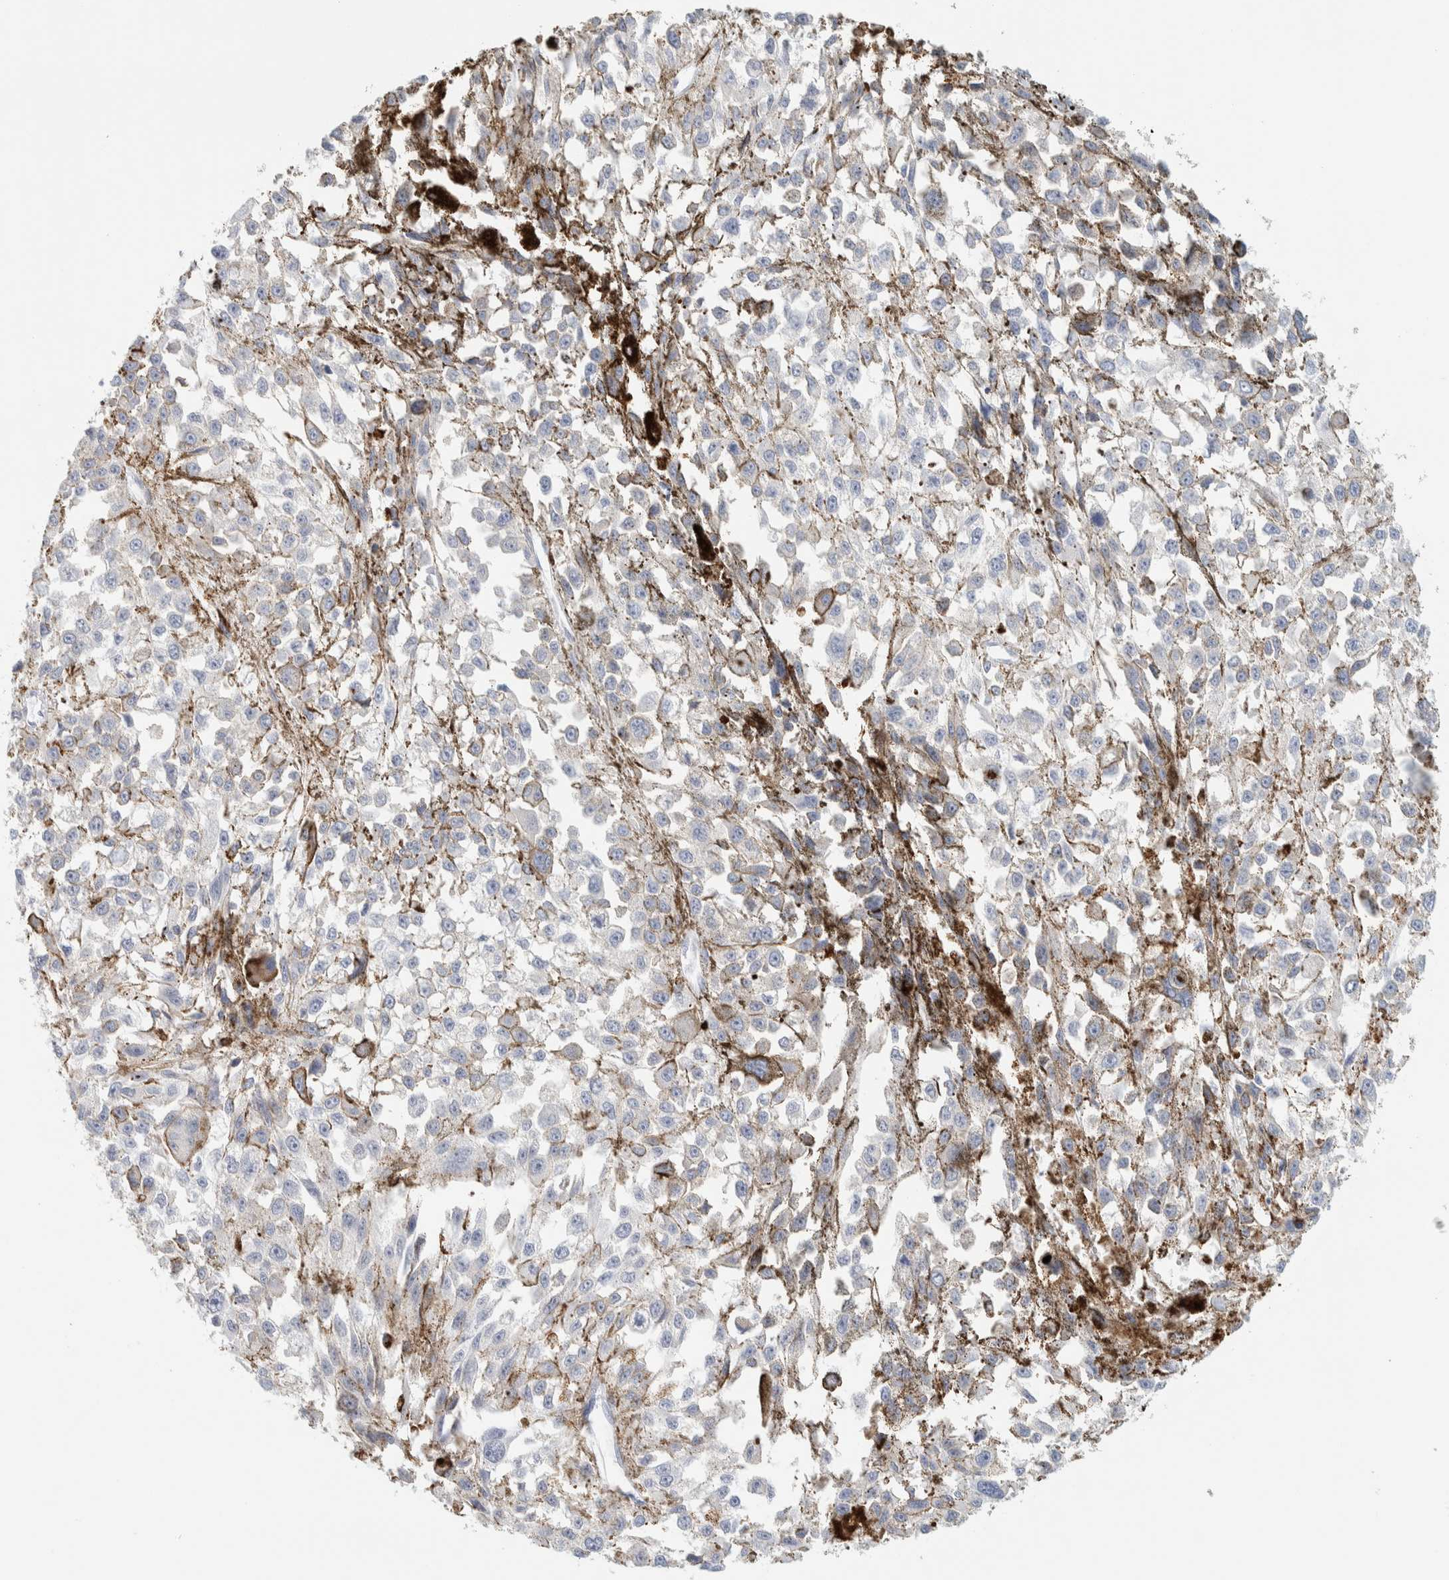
{"staining": {"intensity": "negative", "quantity": "none", "location": "none"}, "tissue": "melanoma", "cell_type": "Tumor cells", "image_type": "cancer", "snomed": [{"axis": "morphology", "description": "Malignant melanoma, Metastatic site"}, {"axis": "topography", "description": "Lymph node"}], "caption": "A high-resolution micrograph shows IHC staining of malignant melanoma (metastatic site), which displays no significant positivity in tumor cells.", "gene": "AFMID", "patient": {"sex": "male", "age": 59}}